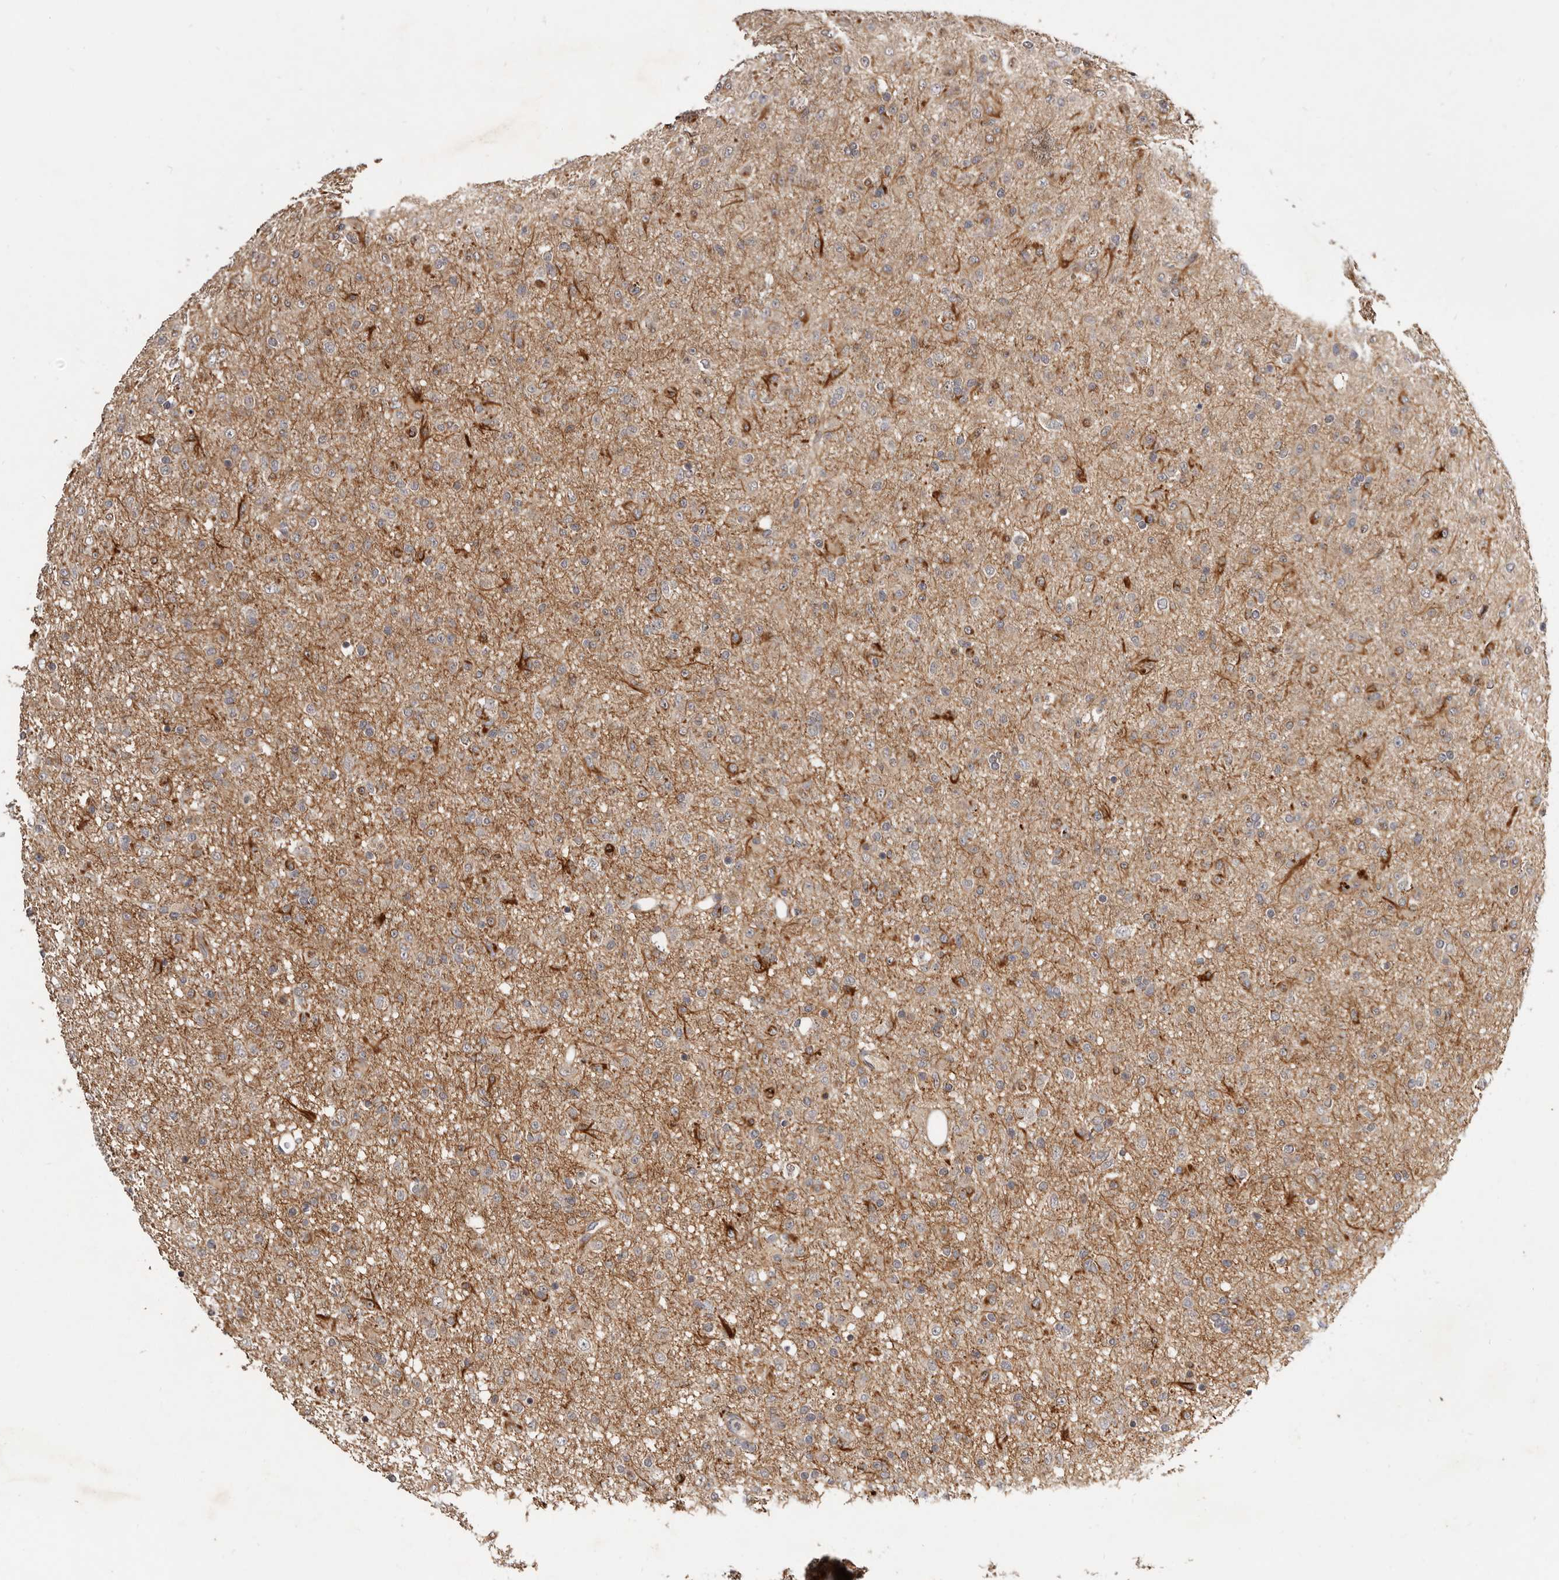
{"staining": {"intensity": "weak", "quantity": "<25%", "location": "cytoplasmic/membranous"}, "tissue": "glioma", "cell_type": "Tumor cells", "image_type": "cancer", "snomed": [{"axis": "morphology", "description": "Glioma, malignant, Low grade"}, {"axis": "topography", "description": "Brain"}], "caption": "This image is of malignant low-grade glioma stained with immunohistochemistry (IHC) to label a protein in brown with the nuclei are counter-stained blue. There is no expression in tumor cells.", "gene": "INAVA", "patient": {"sex": "male", "age": 65}}